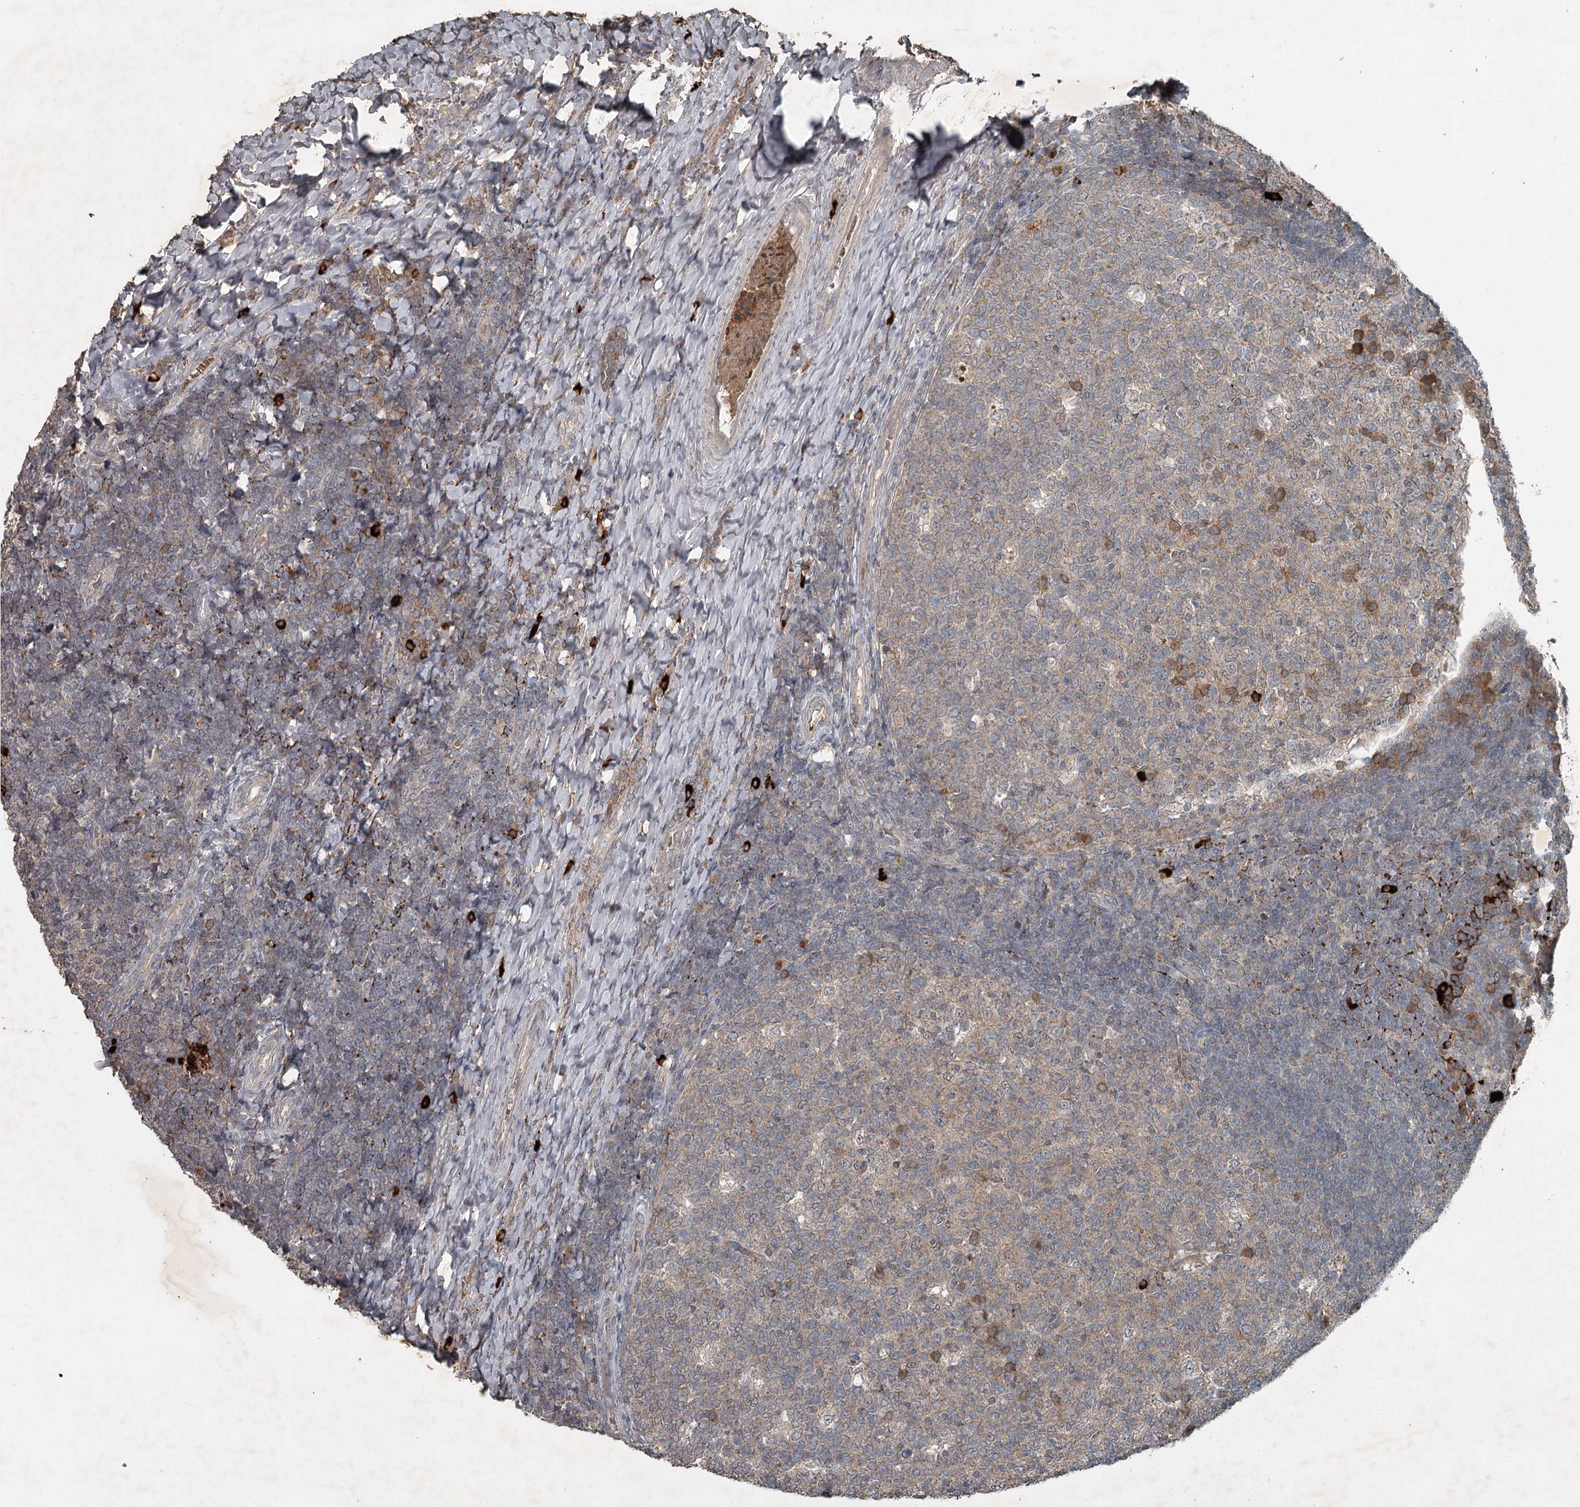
{"staining": {"intensity": "moderate", "quantity": "<25%", "location": "cytoplasmic/membranous"}, "tissue": "tonsil", "cell_type": "Germinal center cells", "image_type": "normal", "snomed": [{"axis": "morphology", "description": "Normal tissue, NOS"}, {"axis": "topography", "description": "Tonsil"}], "caption": "Protein analysis of benign tonsil demonstrates moderate cytoplasmic/membranous staining in approximately <25% of germinal center cells.", "gene": "SLC39A8", "patient": {"sex": "female", "age": 19}}